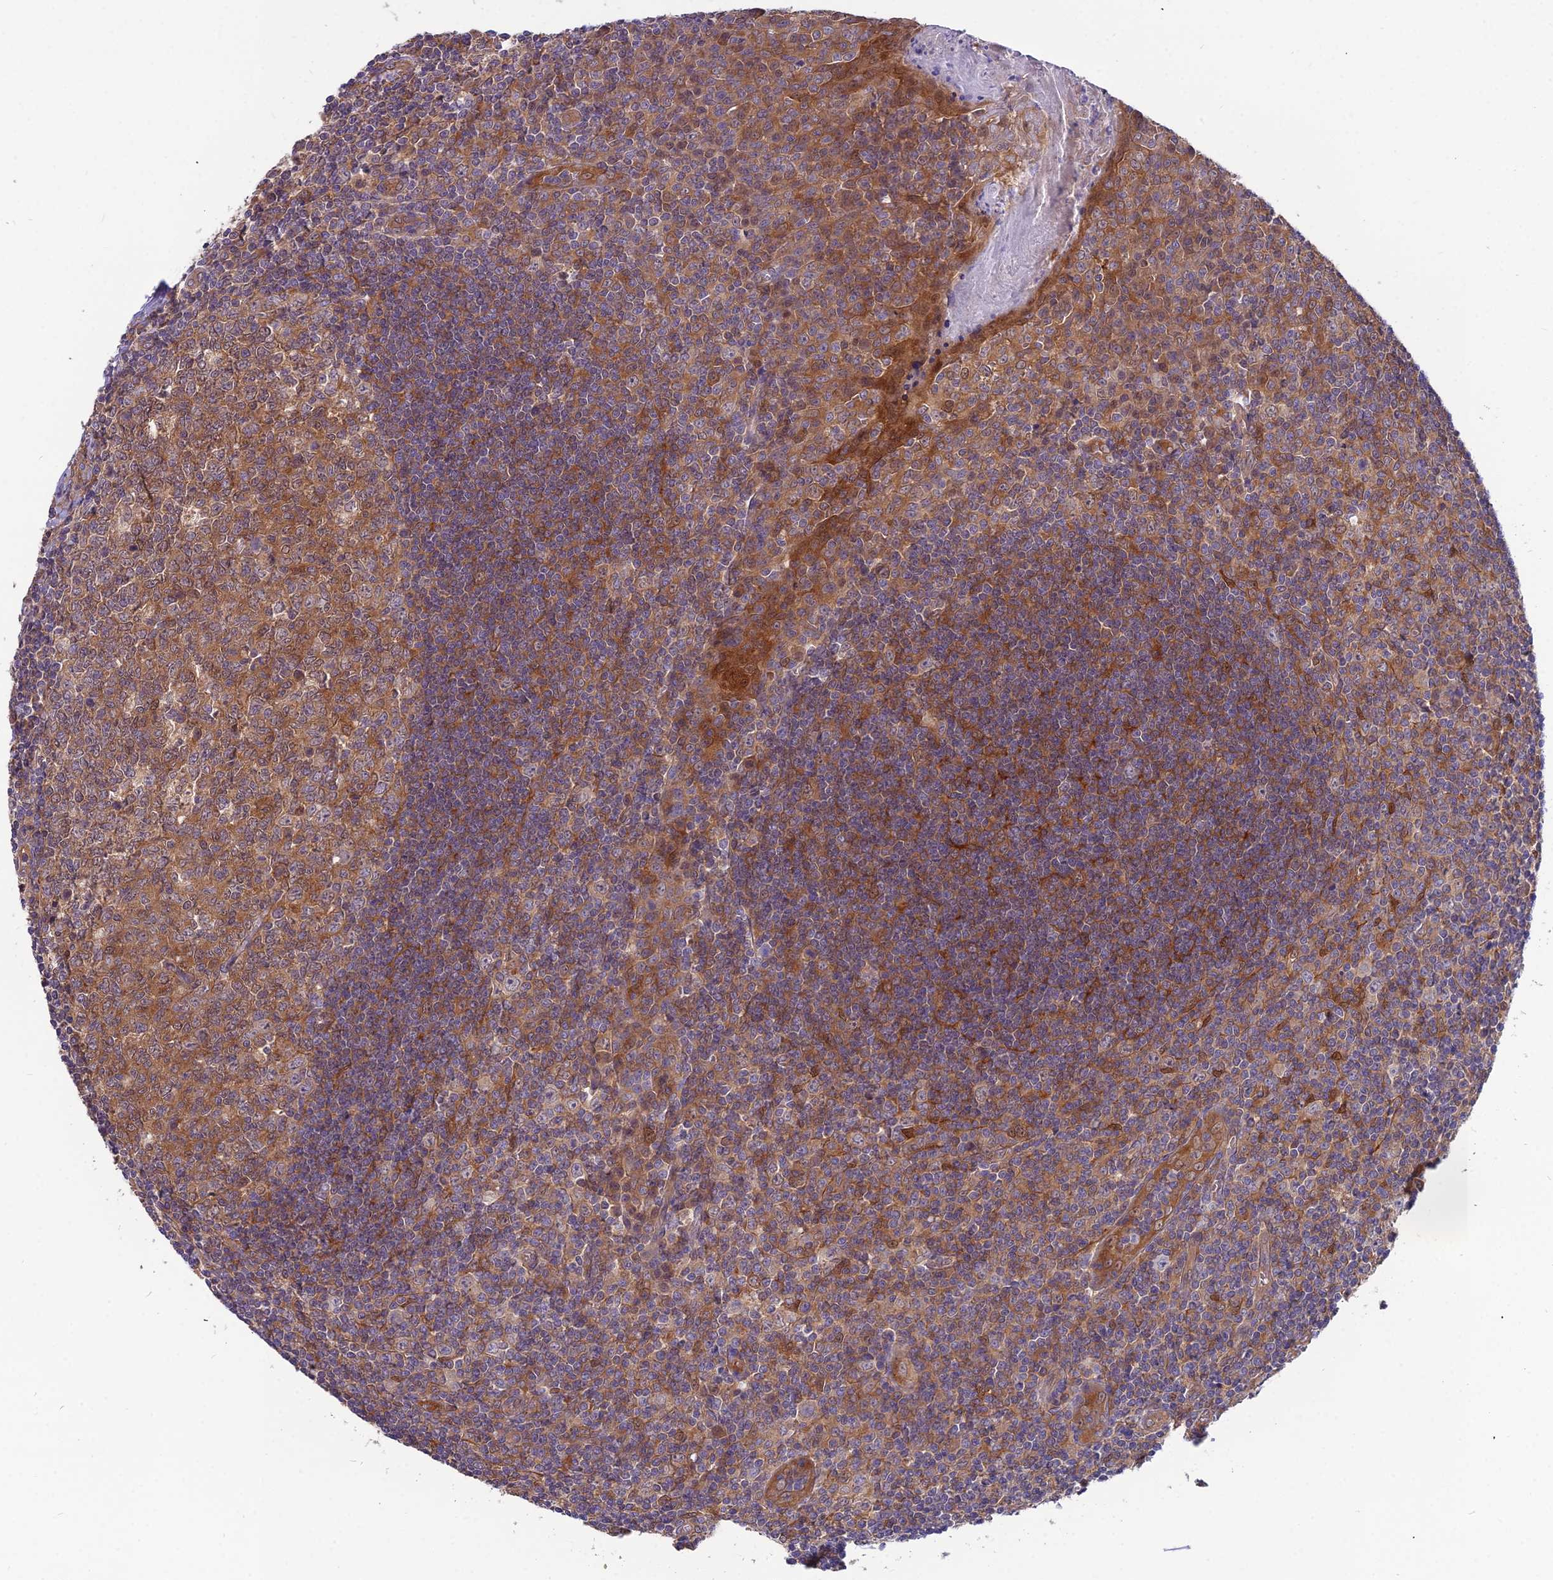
{"staining": {"intensity": "moderate", "quantity": ">75%", "location": "cytoplasmic/membranous"}, "tissue": "tonsil", "cell_type": "Germinal center cells", "image_type": "normal", "snomed": [{"axis": "morphology", "description": "Normal tissue, NOS"}, {"axis": "topography", "description": "Tonsil"}], "caption": "Germinal center cells exhibit moderate cytoplasmic/membranous staining in approximately >75% of cells in unremarkable tonsil. The staining was performed using DAB to visualize the protein expression in brown, while the nuclei were stained in blue with hematoxylin (Magnification: 20x).", "gene": "MVD", "patient": {"sex": "male", "age": 27}}